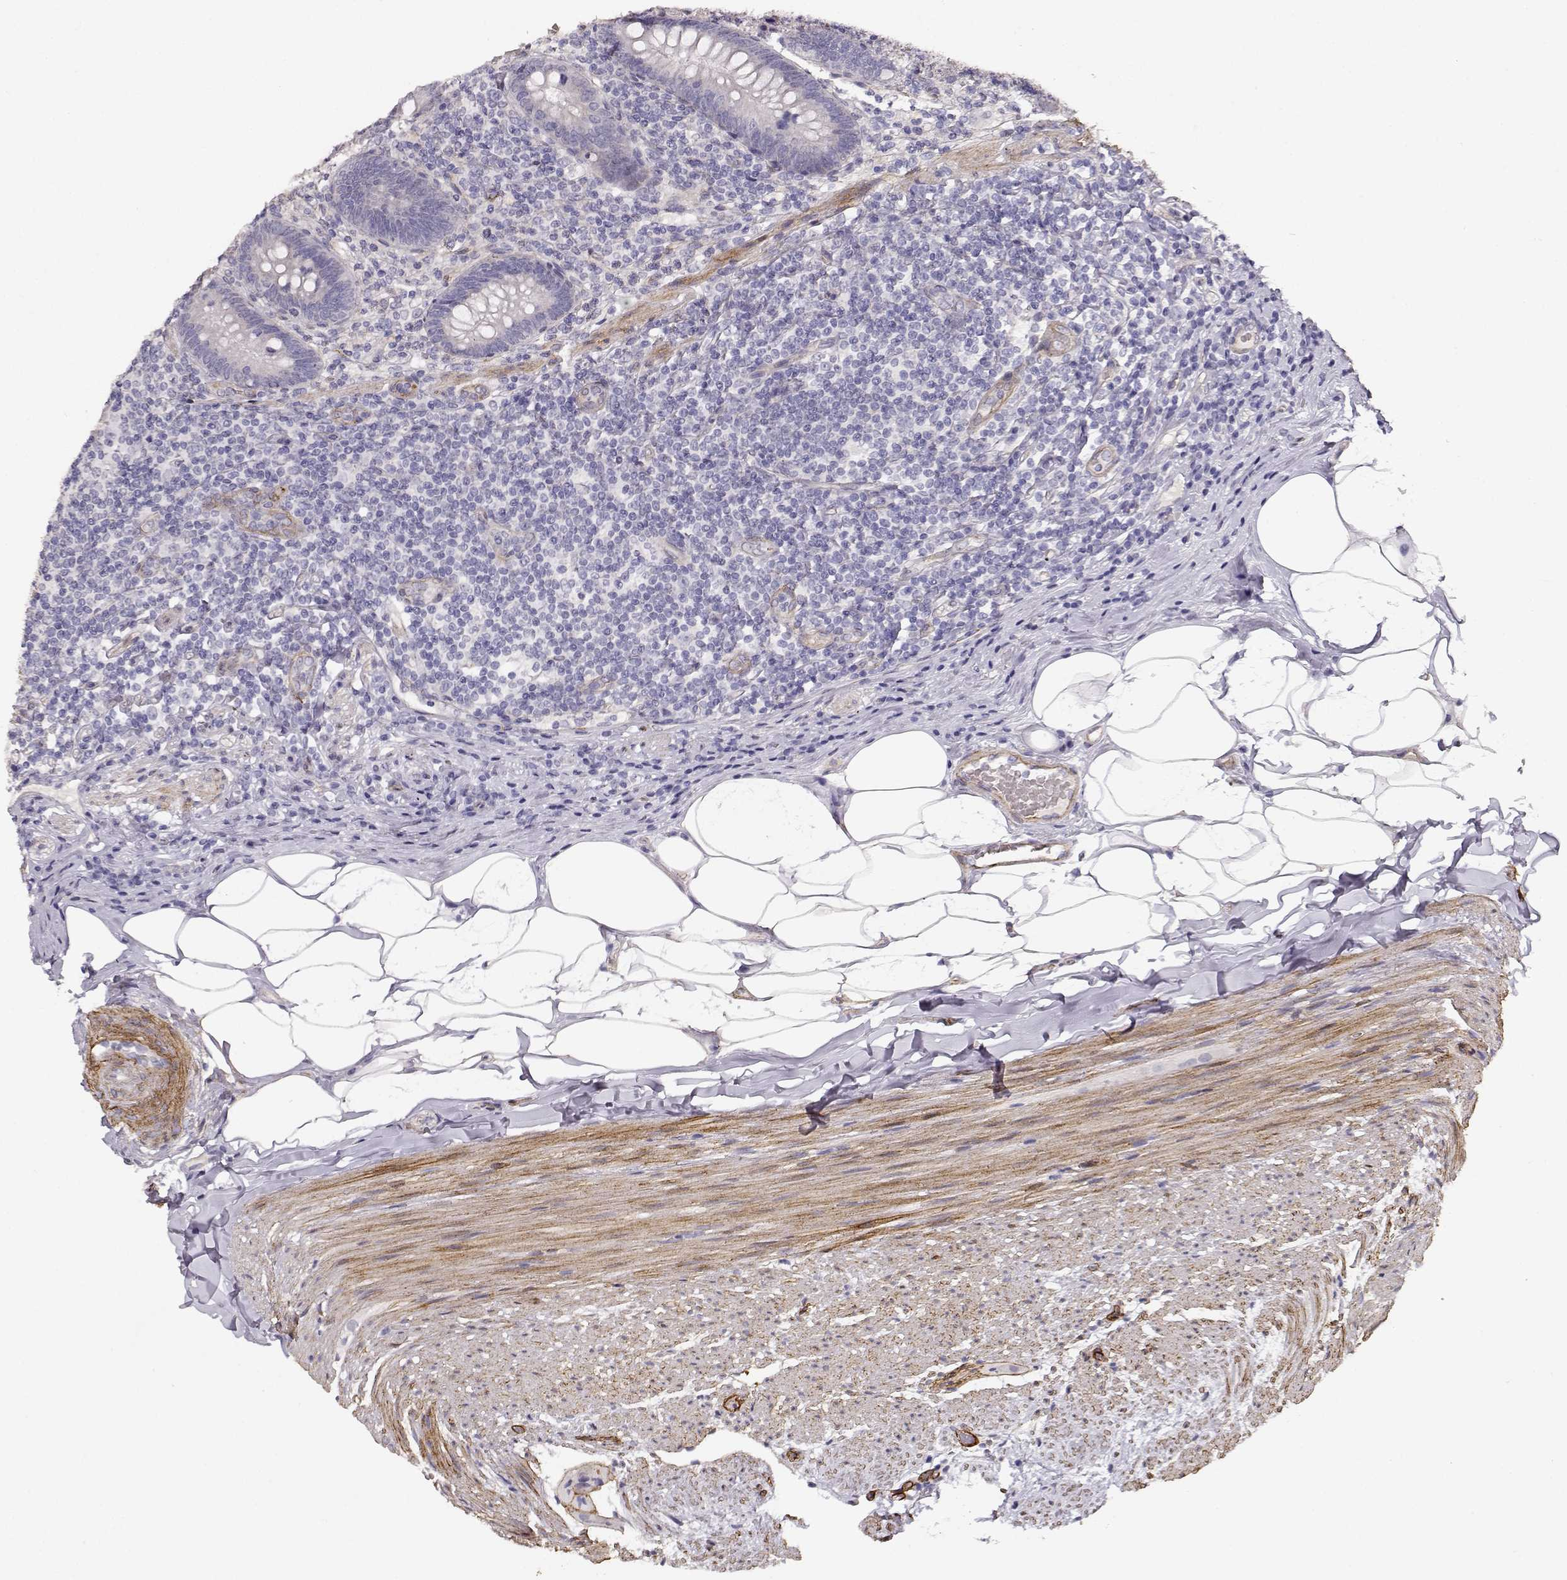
{"staining": {"intensity": "negative", "quantity": "none", "location": "none"}, "tissue": "appendix", "cell_type": "Glandular cells", "image_type": "normal", "snomed": [{"axis": "morphology", "description": "Normal tissue, NOS"}, {"axis": "topography", "description": "Appendix"}], "caption": "Glandular cells show no significant staining in benign appendix. (Brightfield microscopy of DAB (3,3'-diaminobenzidine) IHC at high magnification).", "gene": "LAMC1", "patient": {"sex": "male", "age": 47}}